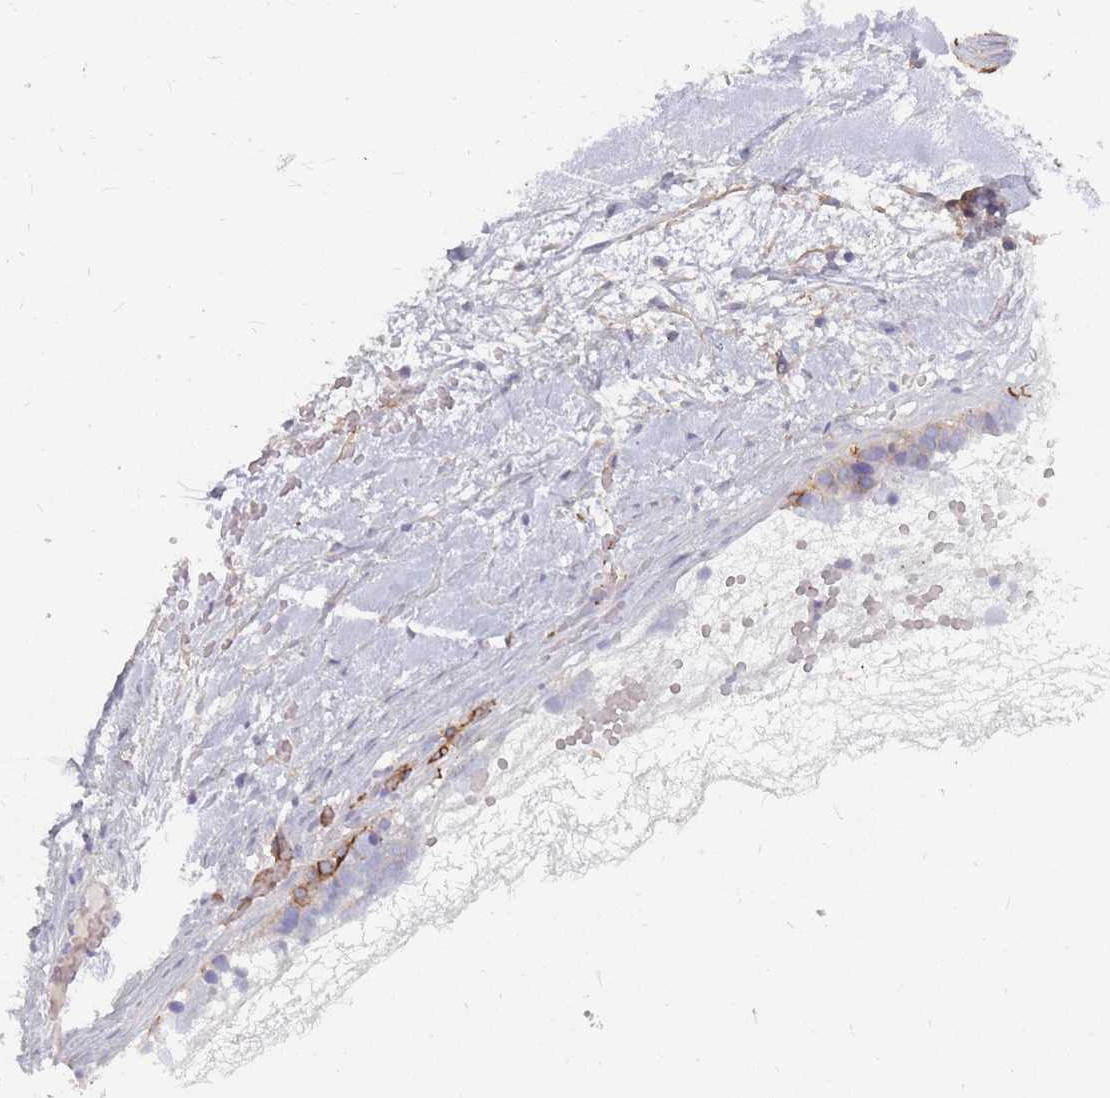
{"staining": {"intensity": "moderate", "quantity": "25%-75%", "location": "cytoplasmic/membranous"}, "tissue": "ovarian cancer", "cell_type": "Tumor cells", "image_type": "cancer", "snomed": [{"axis": "morphology", "description": "Cystadenocarcinoma, serous, NOS"}, {"axis": "topography", "description": "Ovary"}], "caption": "A high-resolution image shows immunohistochemistry staining of ovarian serous cystadenocarcinoma, which reveals moderate cytoplasmic/membranous positivity in about 25%-75% of tumor cells. The protein of interest is stained brown, and the nuclei are stained in blue (DAB (3,3'-diaminobenzidine) IHC with brightfield microscopy, high magnification).", "gene": "GNA11", "patient": {"sex": "female", "age": 54}}